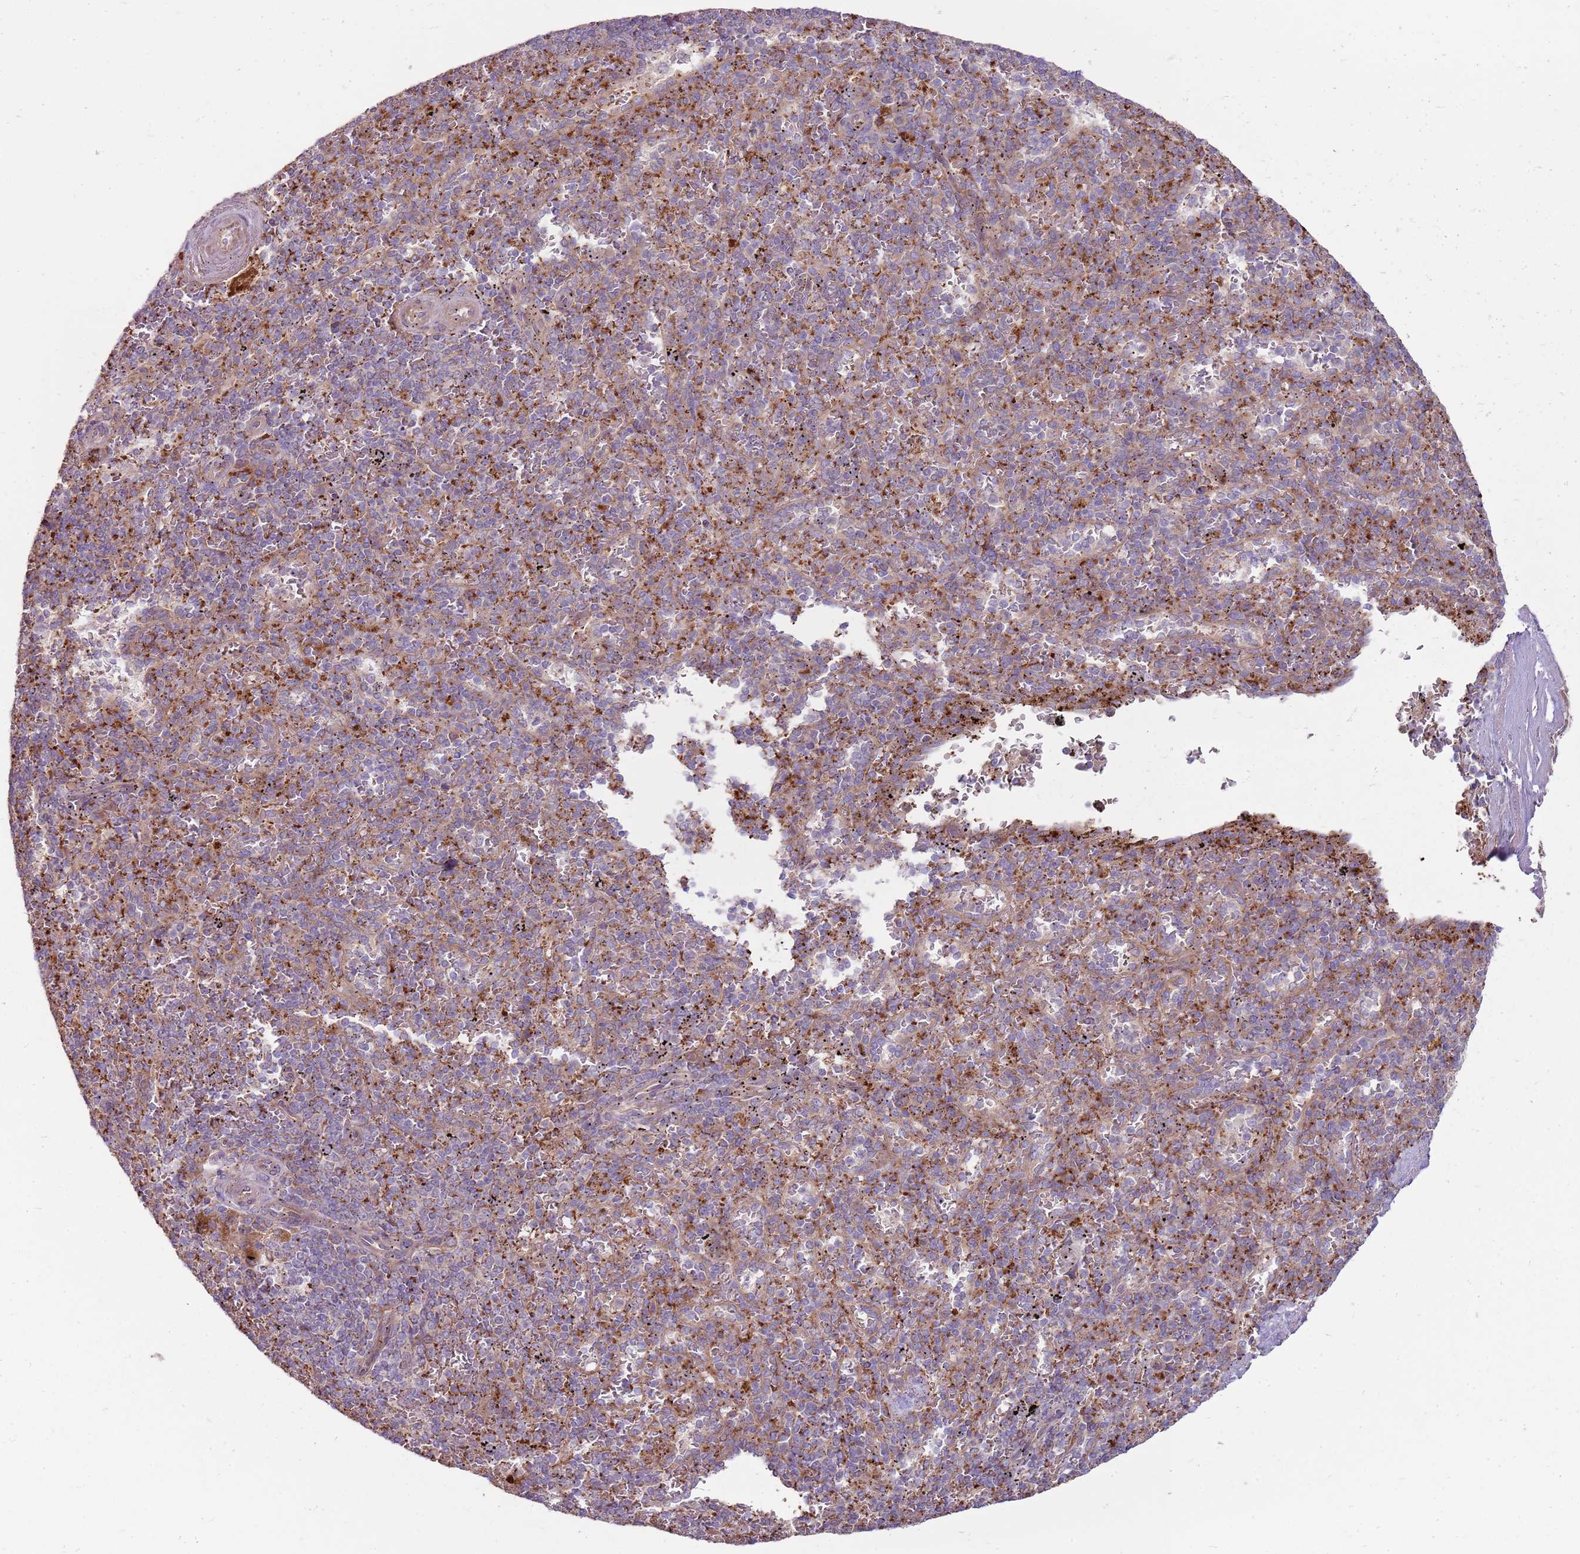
{"staining": {"intensity": "negative", "quantity": "none", "location": "none"}, "tissue": "spleen", "cell_type": "Cells in red pulp", "image_type": "normal", "snomed": [{"axis": "morphology", "description": "Normal tissue, NOS"}, {"axis": "topography", "description": "Spleen"}], "caption": "A high-resolution image shows IHC staining of normal spleen, which demonstrates no significant positivity in cells in red pulp. The staining is performed using DAB brown chromogen with nuclei counter-stained in using hematoxylin.", "gene": "EMC1", "patient": {"sex": "male", "age": 82}}